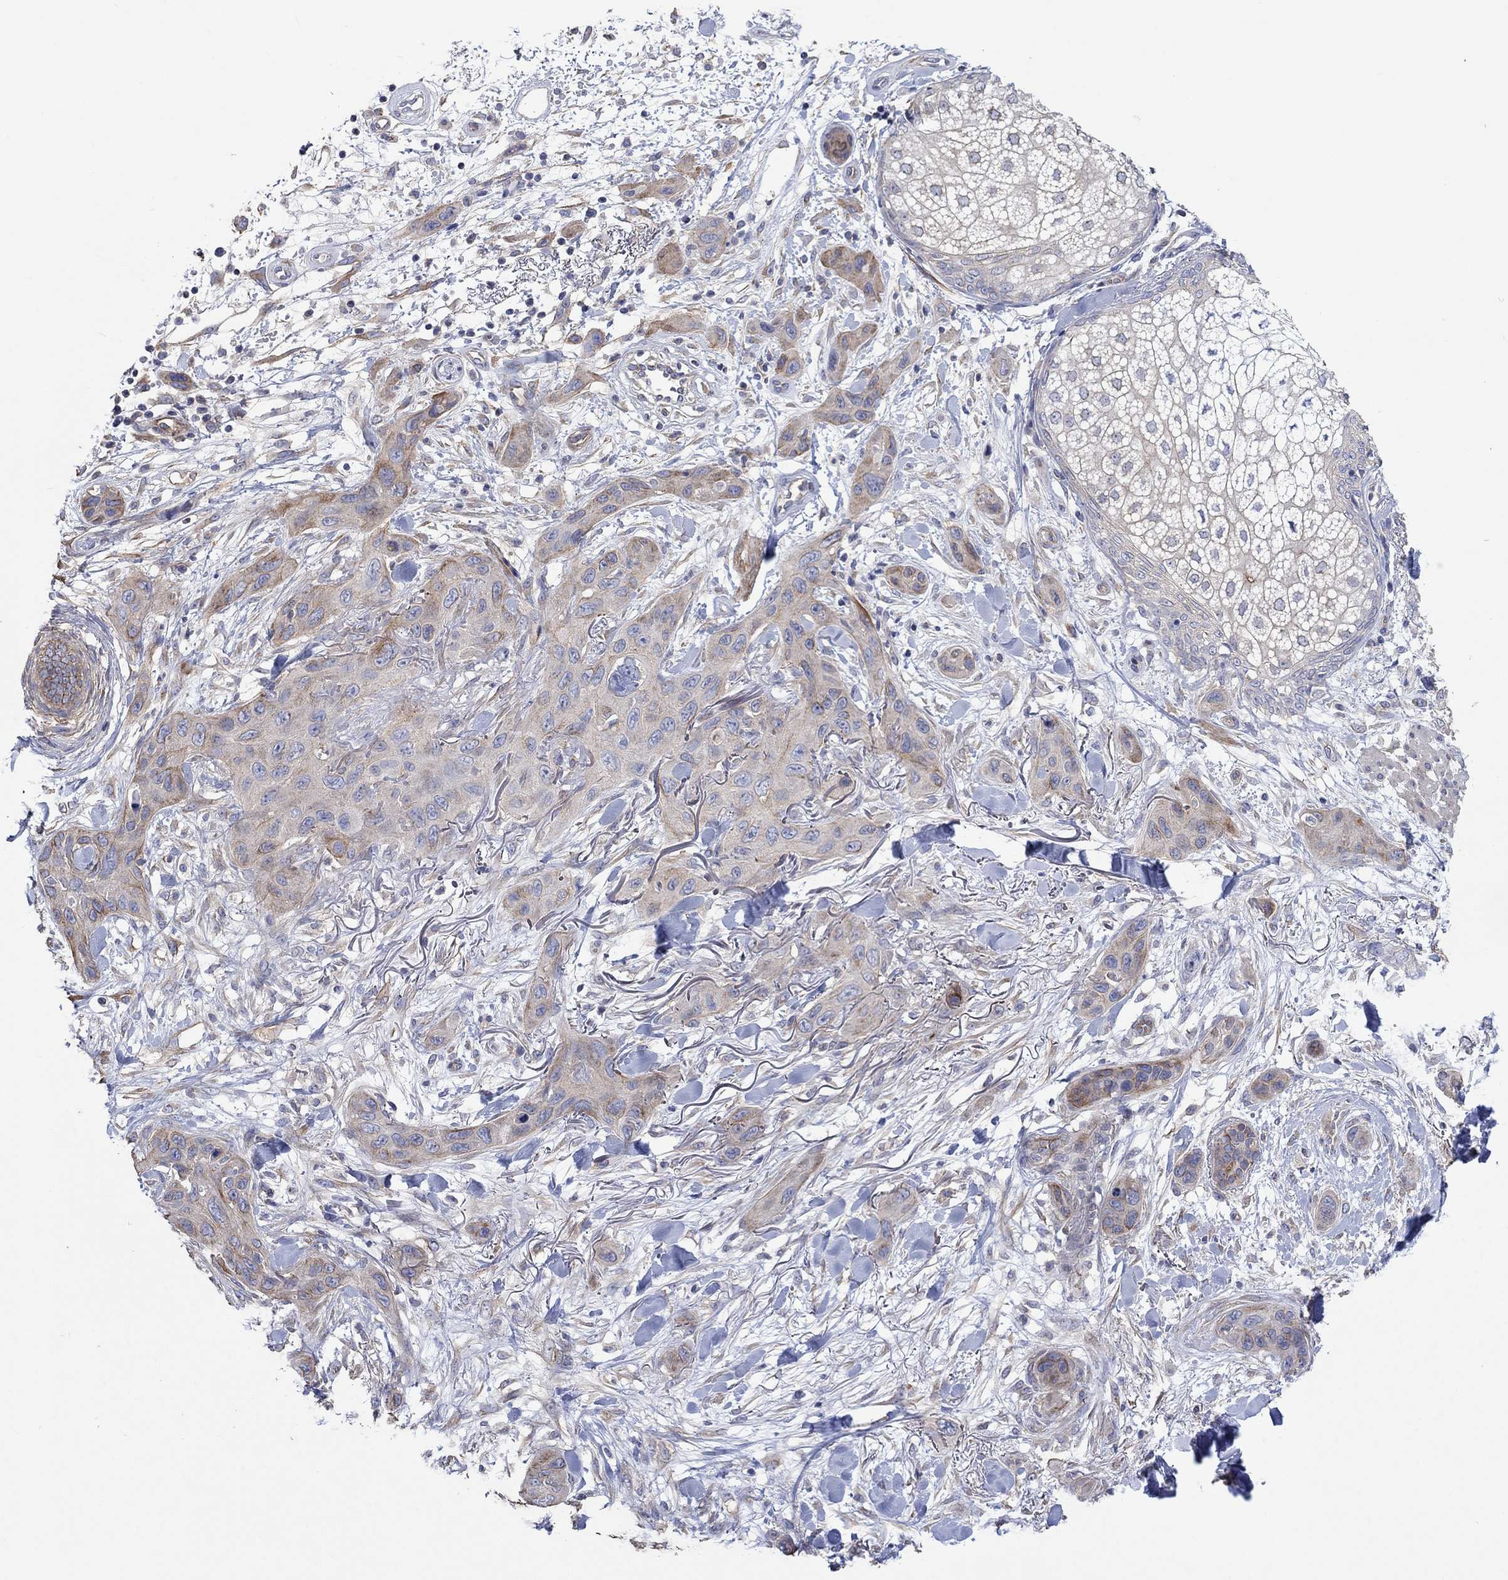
{"staining": {"intensity": "weak", "quantity": "25%-75%", "location": "cytoplasmic/membranous"}, "tissue": "skin cancer", "cell_type": "Tumor cells", "image_type": "cancer", "snomed": [{"axis": "morphology", "description": "Squamous cell carcinoma, NOS"}, {"axis": "topography", "description": "Skin"}], "caption": "Skin cancer stained for a protein shows weak cytoplasmic/membranous positivity in tumor cells.", "gene": "TPRN", "patient": {"sex": "male", "age": 78}}